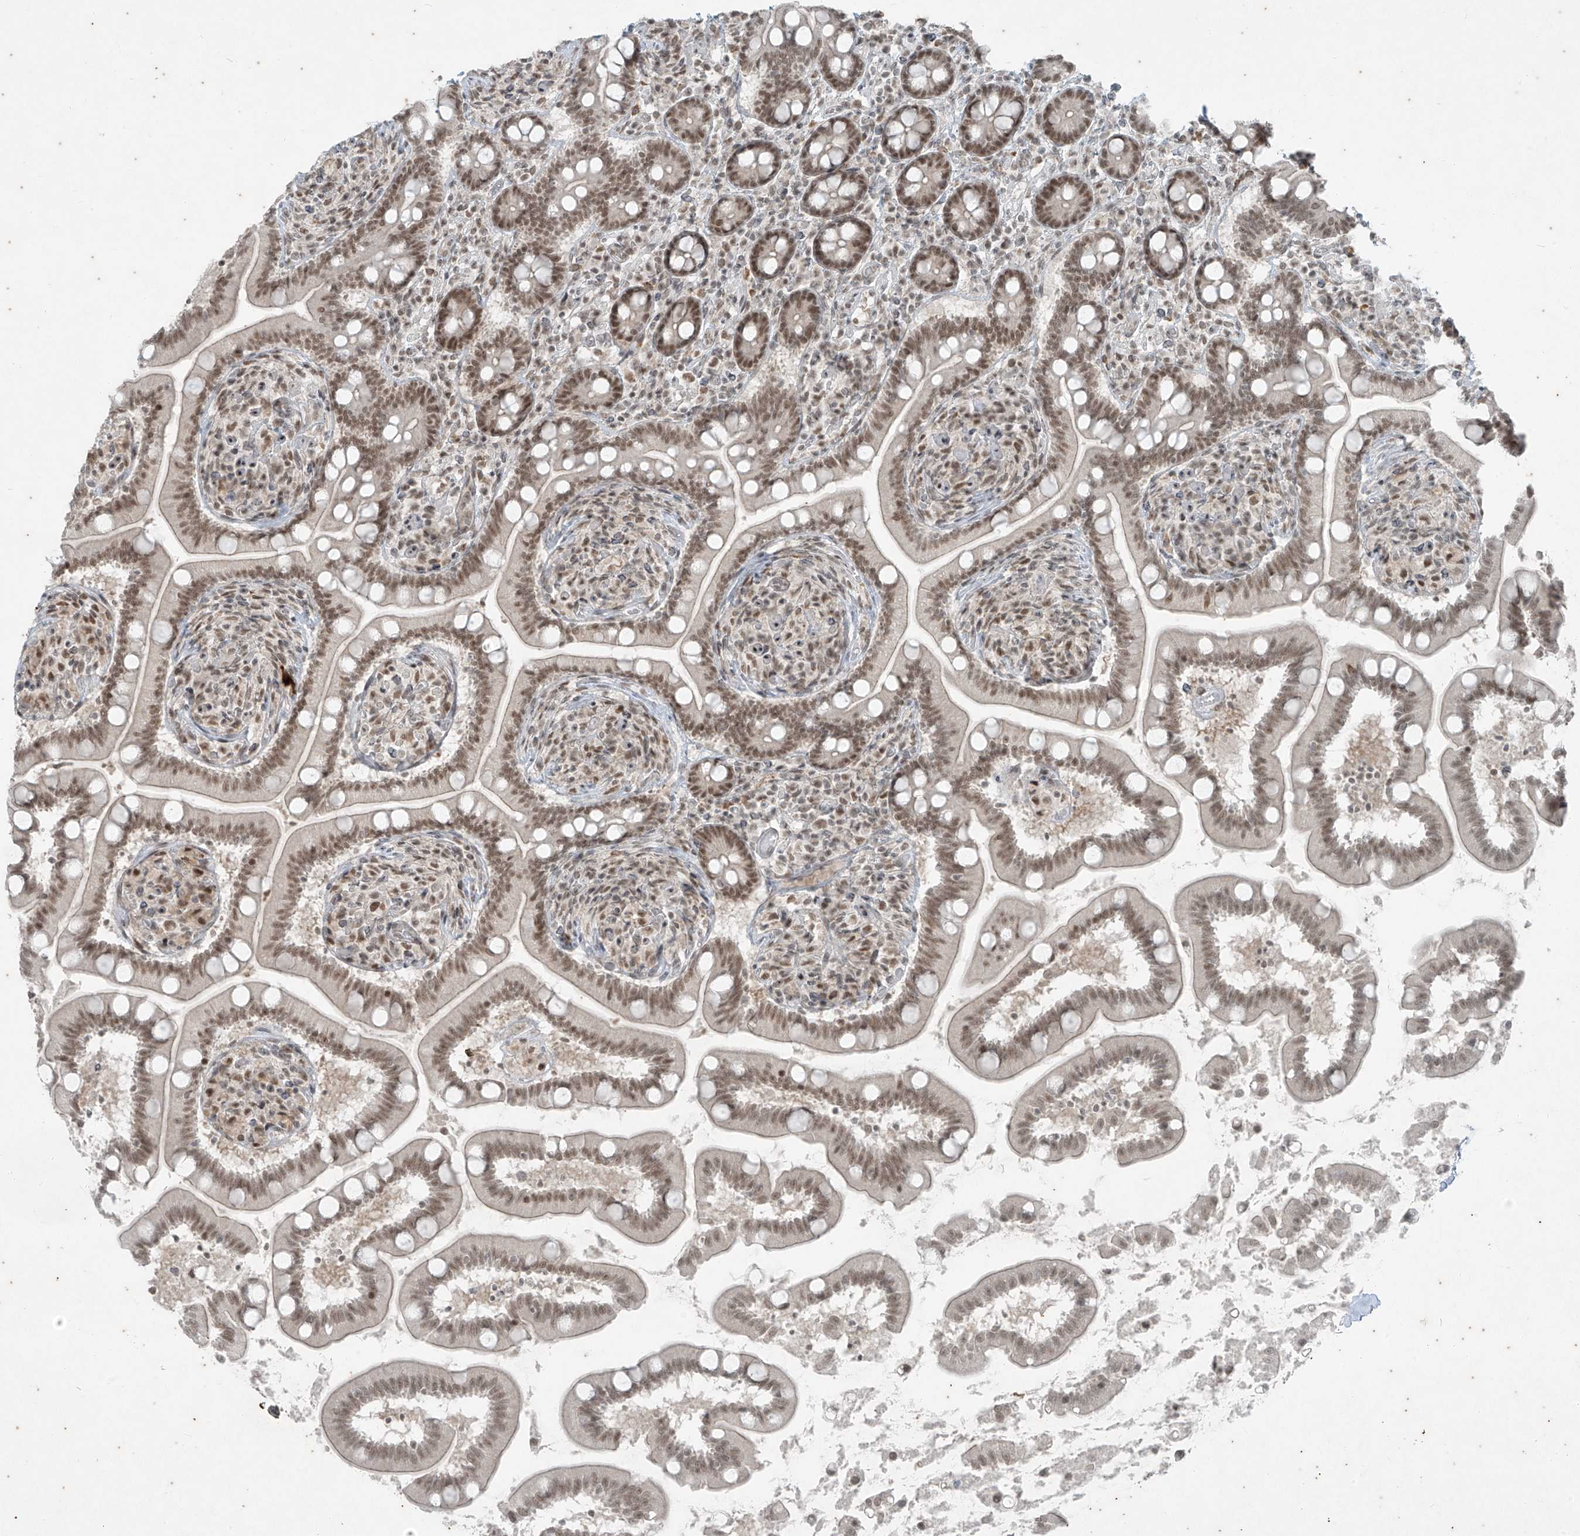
{"staining": {"intensity": "moderate", "quantity": ">75%", "location": "nuclear"}, "tissue": "small intestine", "cell_type": "Glandular cells", "image_type": "normal", "snomed": [{"axis": "morphology", "description": "Normal tissue, NOS"}, {"axis": "topography", "description": "Small intestine"}], "caption": "Human small intestine stained with a brown dye shows moderate nuclear positive expression in approximately >75% of glandular cells.", "gene": "ZNF354B", "patient": {"sex": "female", "age": 64}}